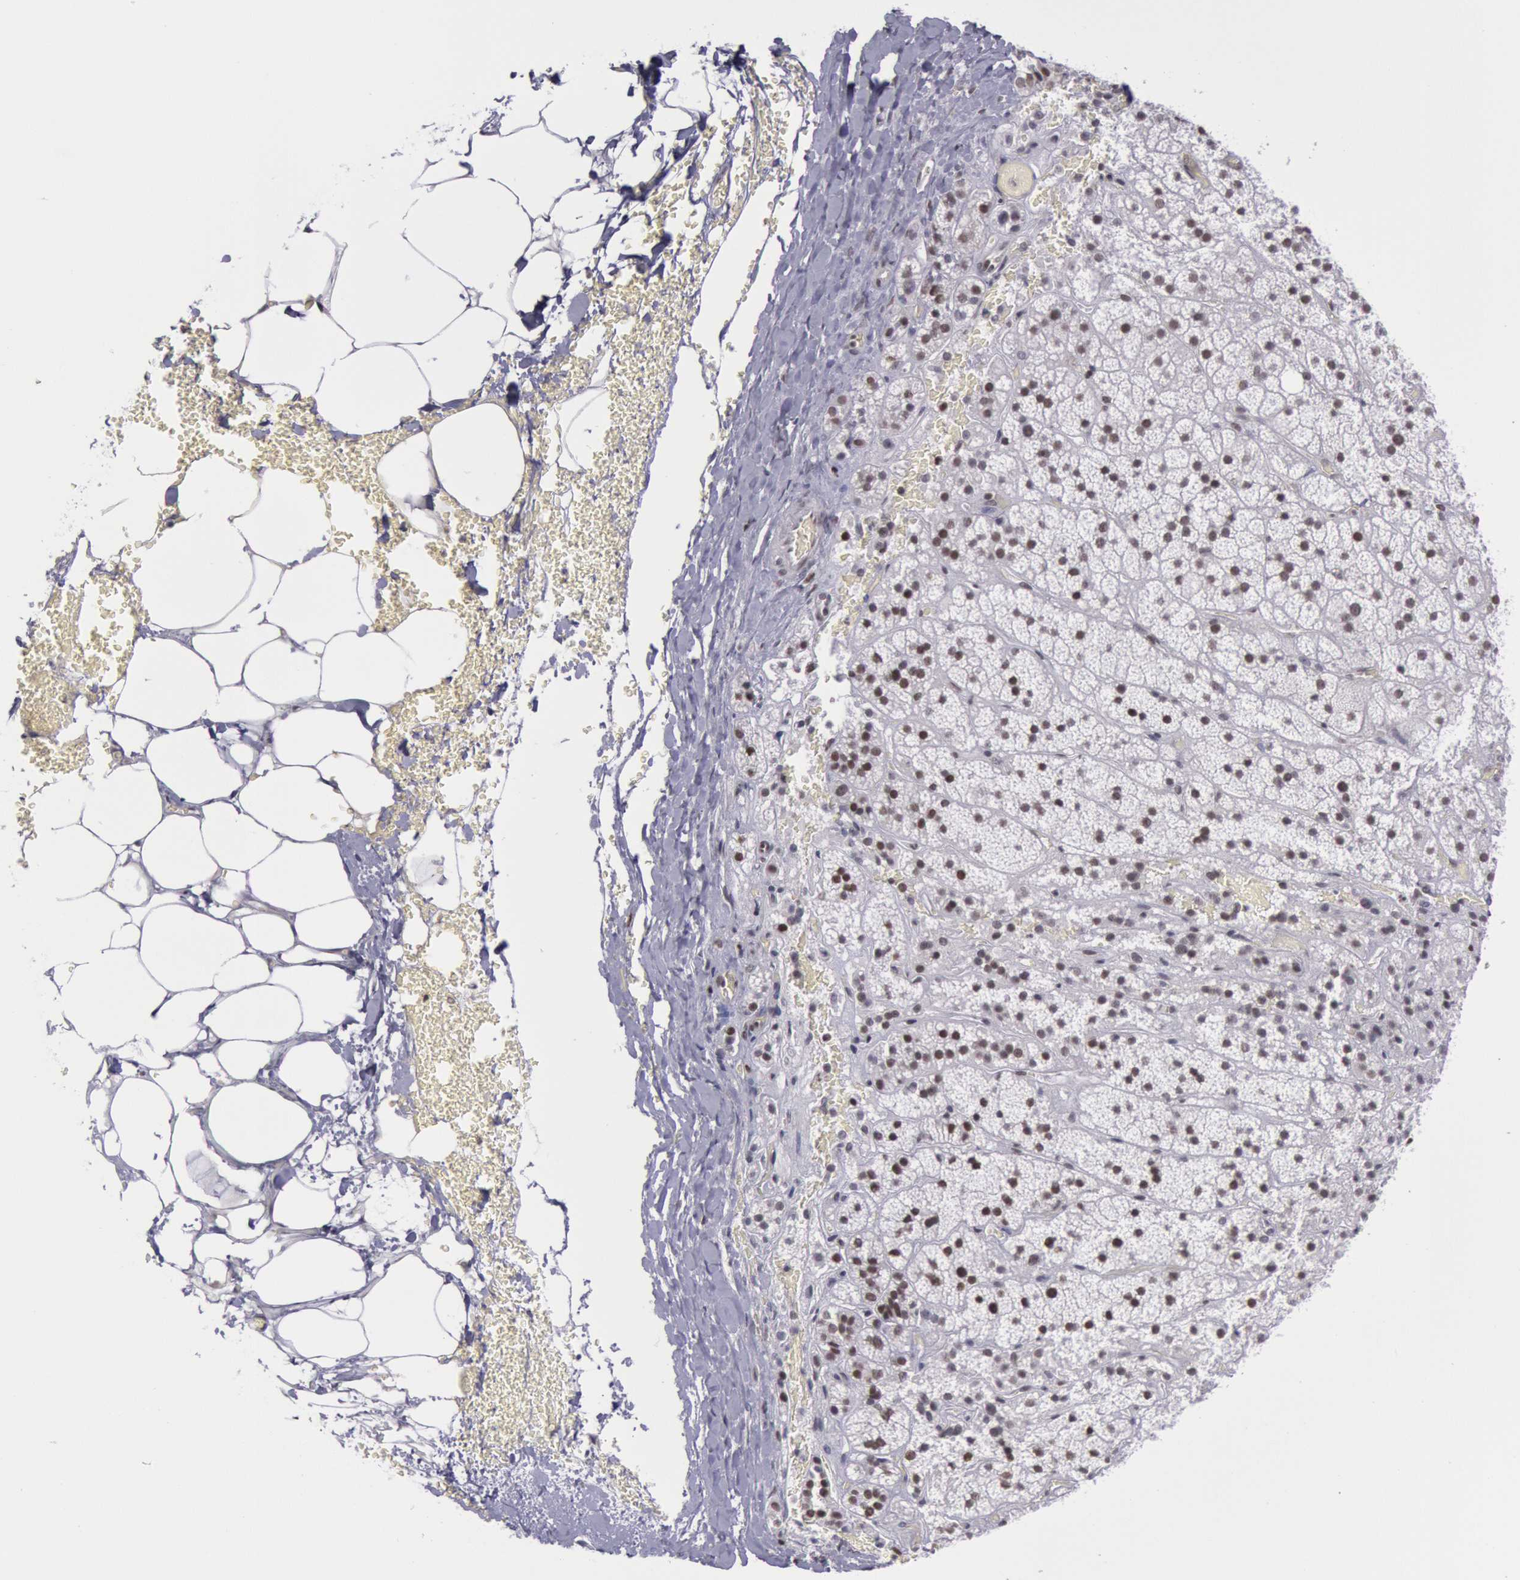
{"staining": {"intensity": "moderate", "quantity": ">75%", "location": "nuclear"}, "tissue": "adrenal gland", "cell_type": "Glandular cells", "image_type": "normal", "snomed": [{"axis": "morphology", "description": "Normal tissue, NOS"}, {"axis": "topography", "description": "Adrenal gland"}], "caption": "This histopathology image shows benign adrenal gland stained with IHC to label a protein in brown. The nuclear of glandular cells show moderate positivity for the protein. Nuclei are counter-stained blue.", "gene": "NKAP", "patient": {"sex": "male", "age": 57}}